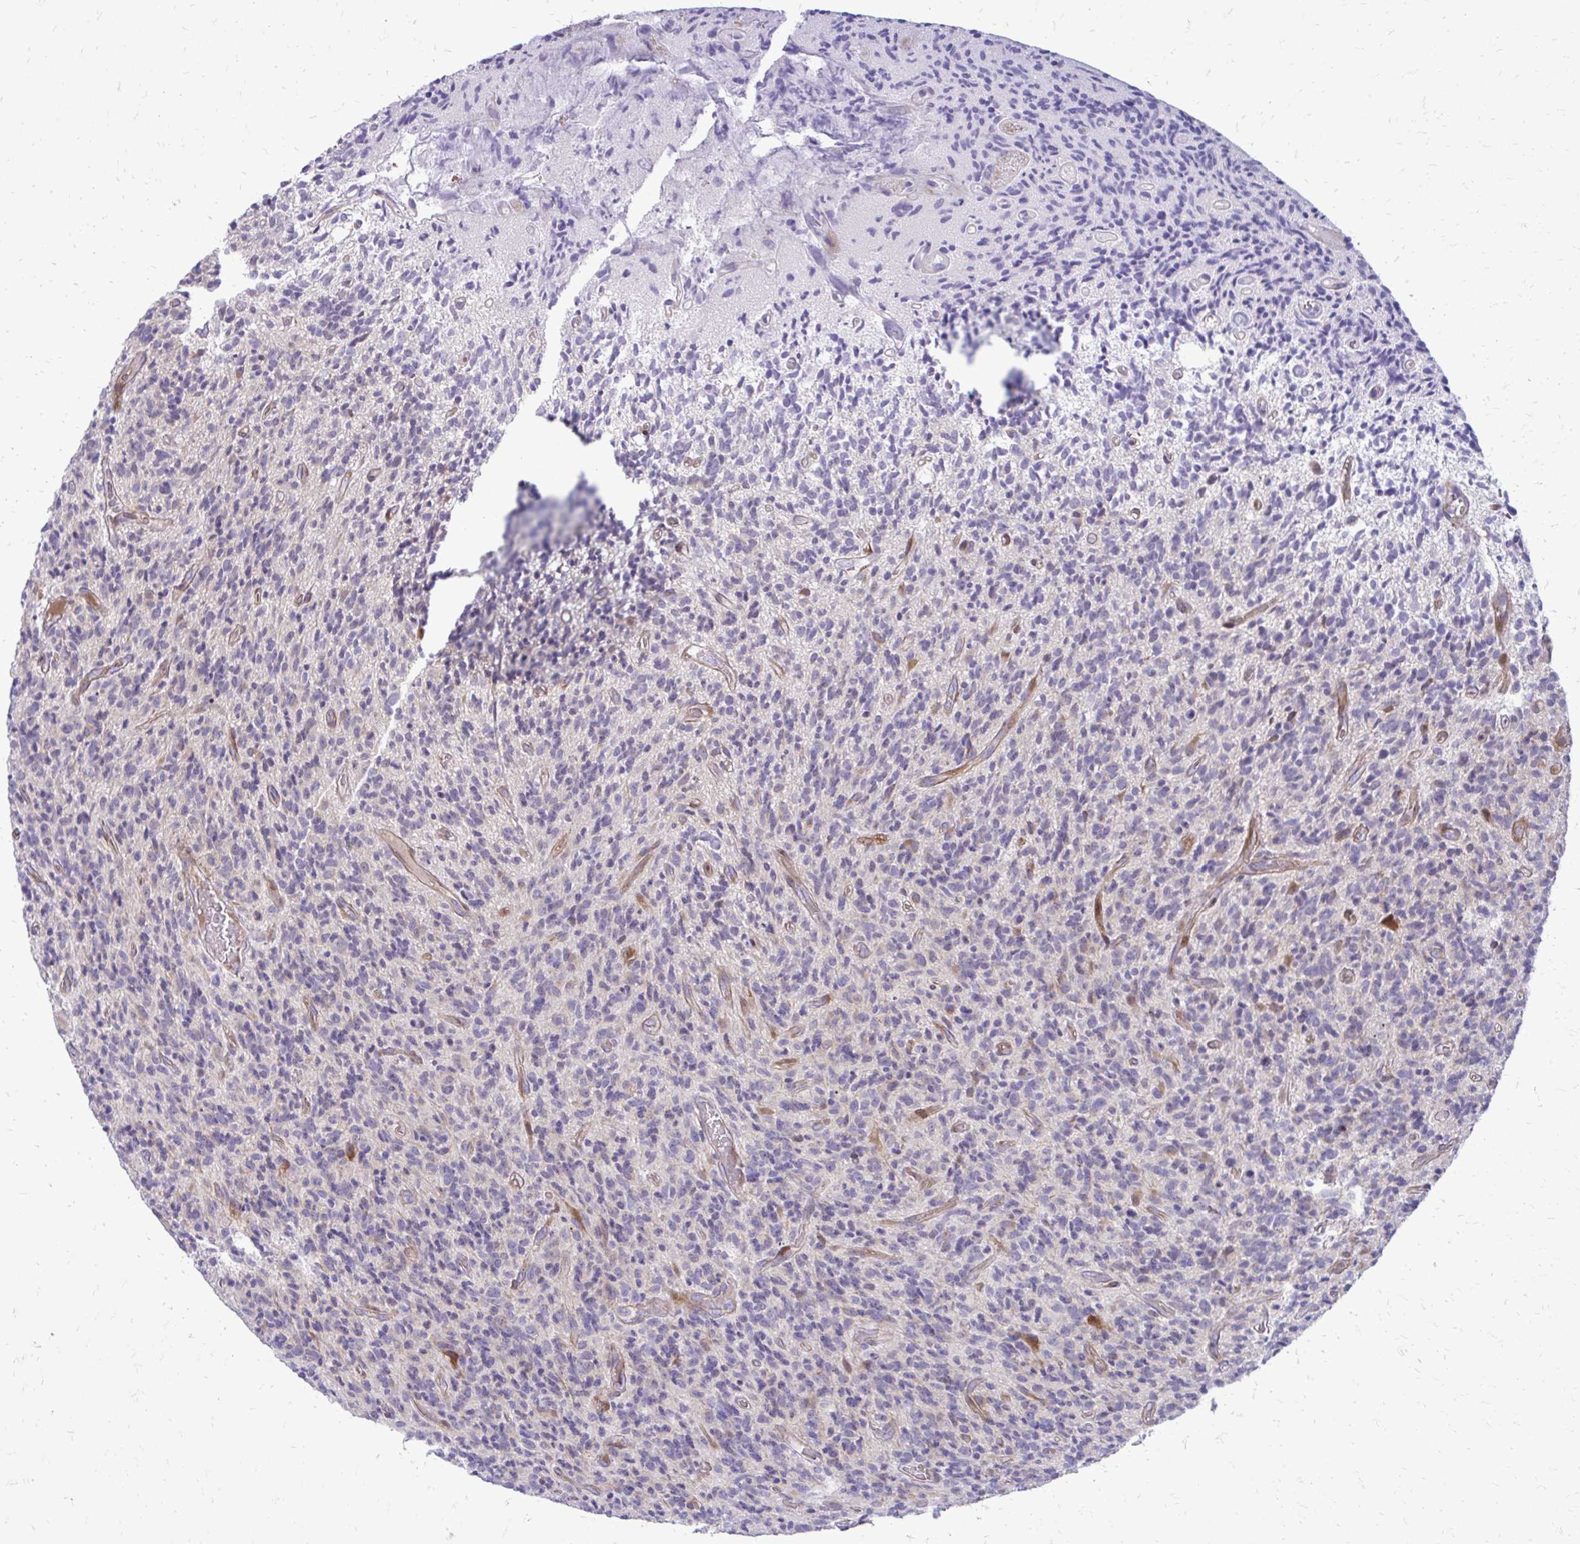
{"staining": {"intensity": "negative", "quantity": "none", "location": "none"}, "tissue": "glioma", "cell_type": "Tumor cells", "image_type": "cancer", "snomed": [{"axis": "morphology", "description": "Glioma, malignant, High grade"}, {"axis": "topography", "description": "Brain"}], "caption": "Tumor cells show no significant staining in malignant high-grade glioma. (DAB (3,3'-diaminobenzidine) immunohistochemistry with hematoxylin counter stain).", "gene": "PPDPFL", "patient": {"sex": "male", "age": 76}}